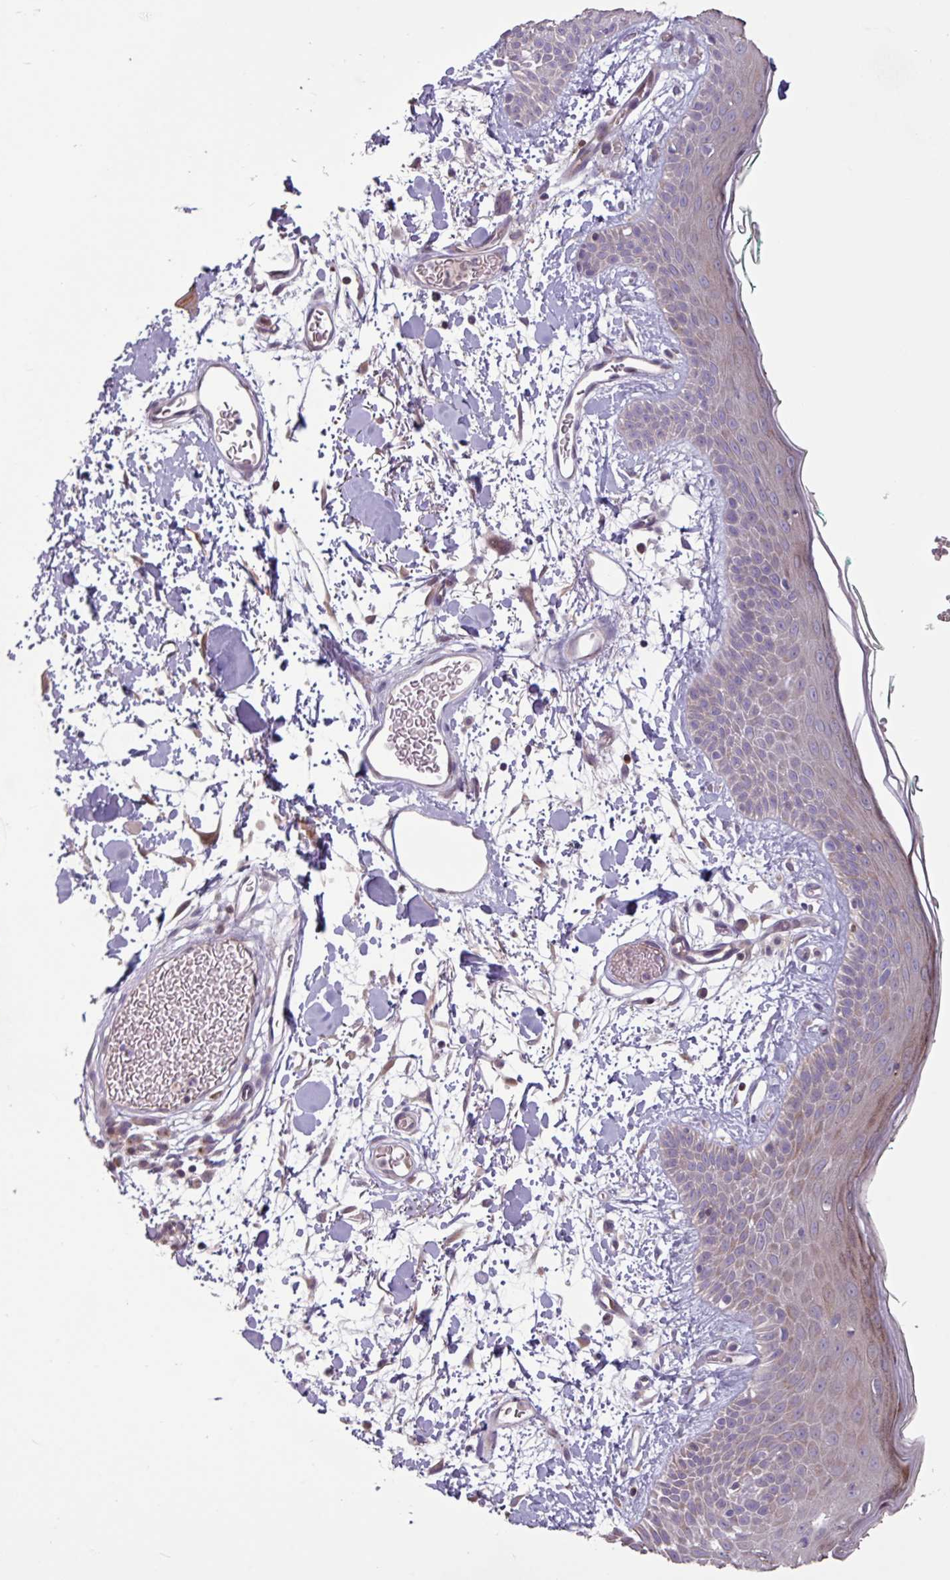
{"staining": {"intensity": "weak", "quantity": "<25%", "location": "nuclear"}, "tissue": "skin", "cell_type": "Fibroblasts", "image_type": "normal", "snomed": [{"axis": "morphology", "description": "Normal tissue, NOS"}, {"axis": "topography", "description": "Skin"}], "caption": "Immunohistochemistry of benign skin reveals no expression in fibroblasts.", "gene": "SEC61G", "patient": {"sex": "male", "age": 79}}